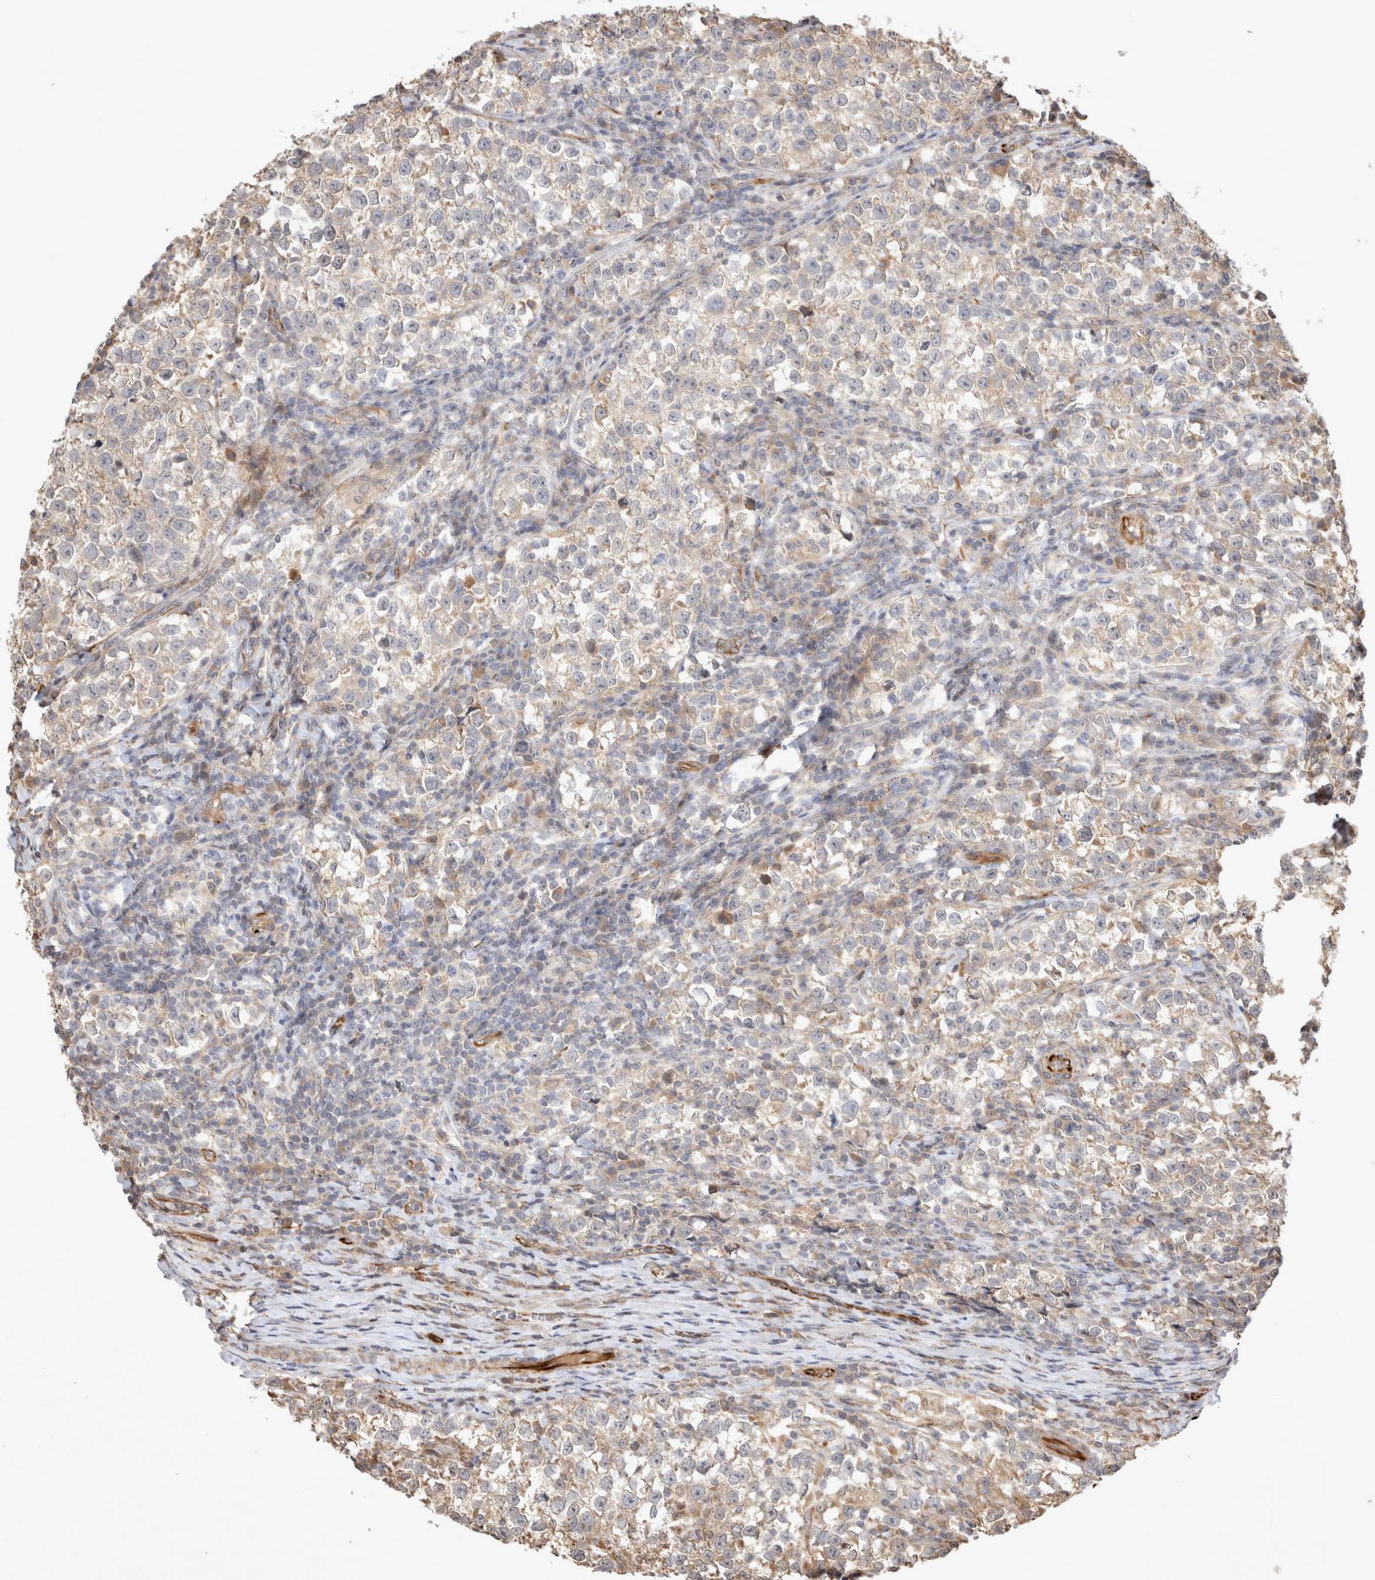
{"staining": {"intensity": "weak", "quantity": "25%-75%", "location": "cytoplasmic/membranous"}, "tissue": "testis cancer", "cell_type": "Tumor cells", "image_type": "cancer", "snomed": [{"axis": "morphology", "description": "Normal tissue, NOS"}, {"axis": "morphology", "description": "Seminoma, NOS"}, {"axis": "topography", "description": "Testis"}], "caption": "DAB (3,3'-diaminobenzidine) immunohistochemical staining of human testis seminoma exhibits weak cytoplasmic/membranous protein staining in about 25%-75% of tumor cells.", "gene": "NMU", "patient": {"sex": "male", "age": 43}}